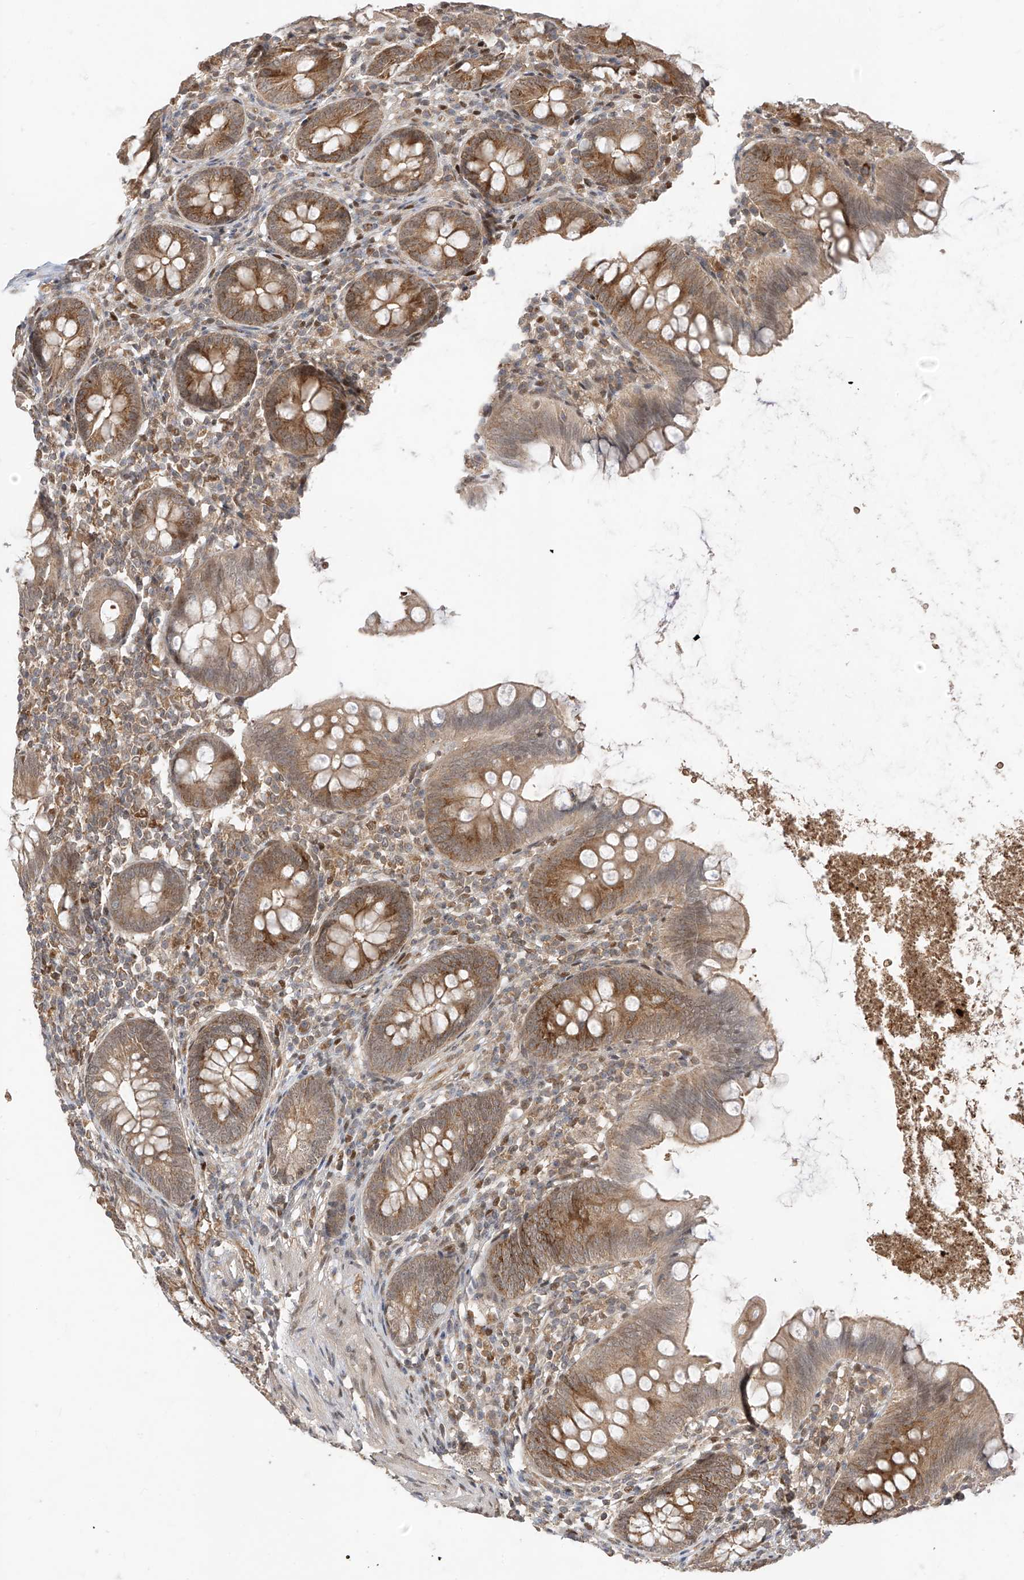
{"staining": {"intensity": "moderate", "quantity": "25%-75%", "location": "cytoplasmic/membranous,nuclear"}, "tissue": "appendix", "cell_type": "Glandular cells", "image_type": "normal", "snomed": [{"axis": "morphology", "description": "Normal tissue, NOS"}, {"axis": "topography", "description": "Appendix"}], "caption": "Protein expression analysis of benign appendix reveals moderate cytoplasmic/membranous,nuclear staining in approximately 25%-75% of glandular cells. The staining was performed using DAB, with brown indicating positive protein expression. Nuclei are stained blue with hematoxylin.", "gene": "MRTFA", "patient": {"sex": "female", "age": 62}}